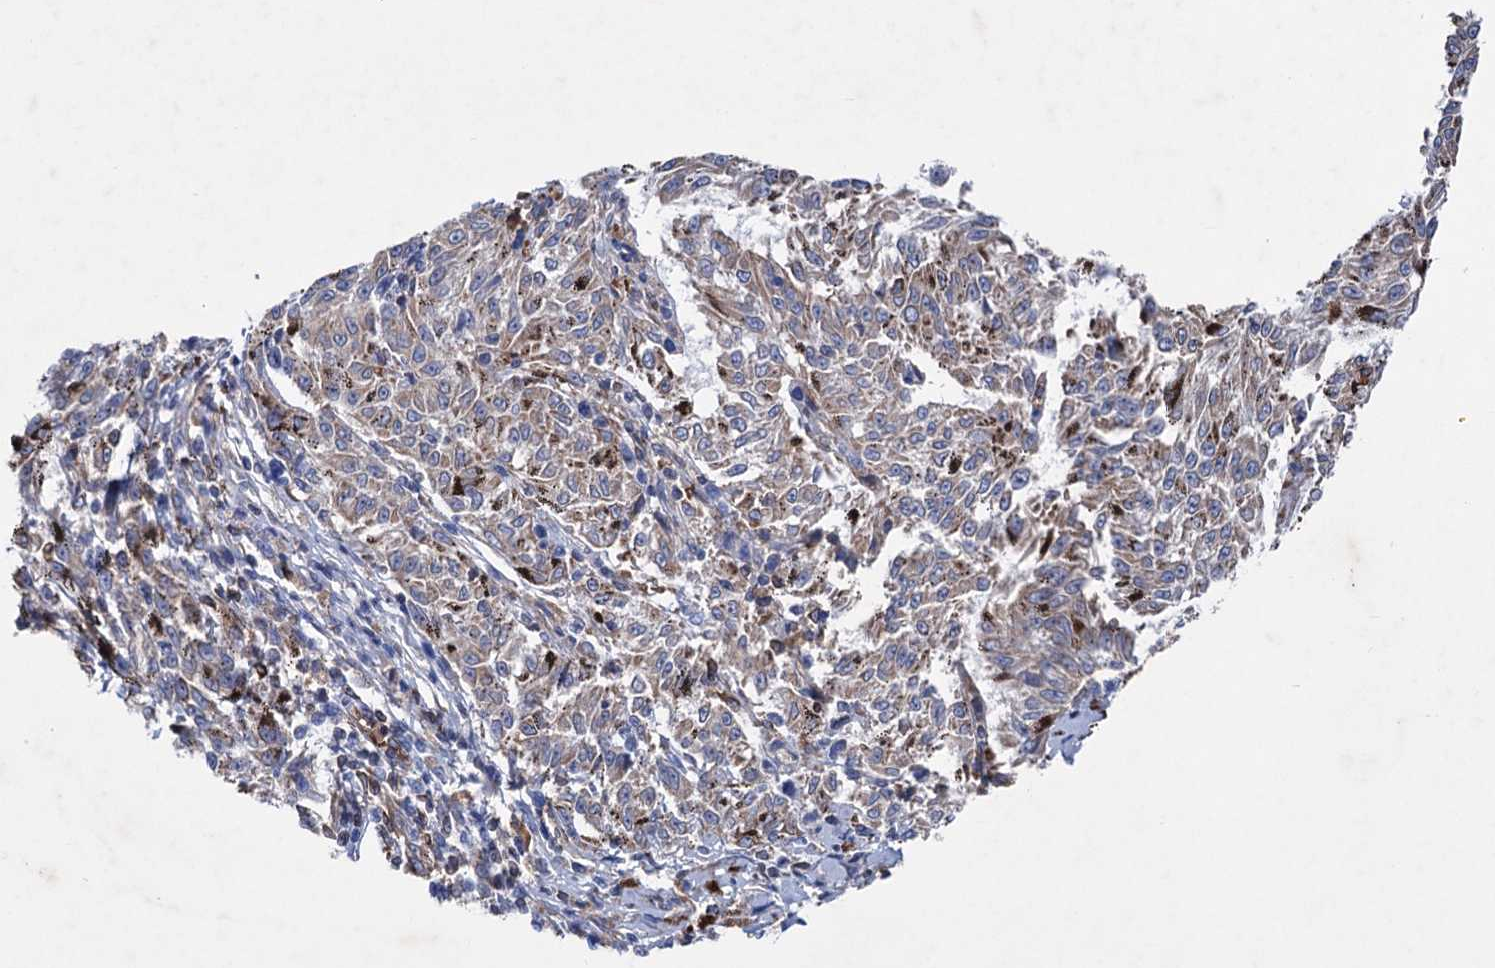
{"staining": {"intensity": "strong", "quantity": "<25%", "location": "cytoplasmic/membranous"}, "tissue": "melanoma", "cell_type": "Tumor cells", "image_type": "cancer", "snomed": [{"axis": "morphology", "description": "Malignant melanoma, NOS"}, {"axis": "topography", "description": "Skin"}], "caption": "Melanoma stained with a brown dye shows strong cytoplasmic/membranous positive staining in about <25% of tumor cells.", "gene": "STING1", "patient": {"sex": "female", "age": 72}}